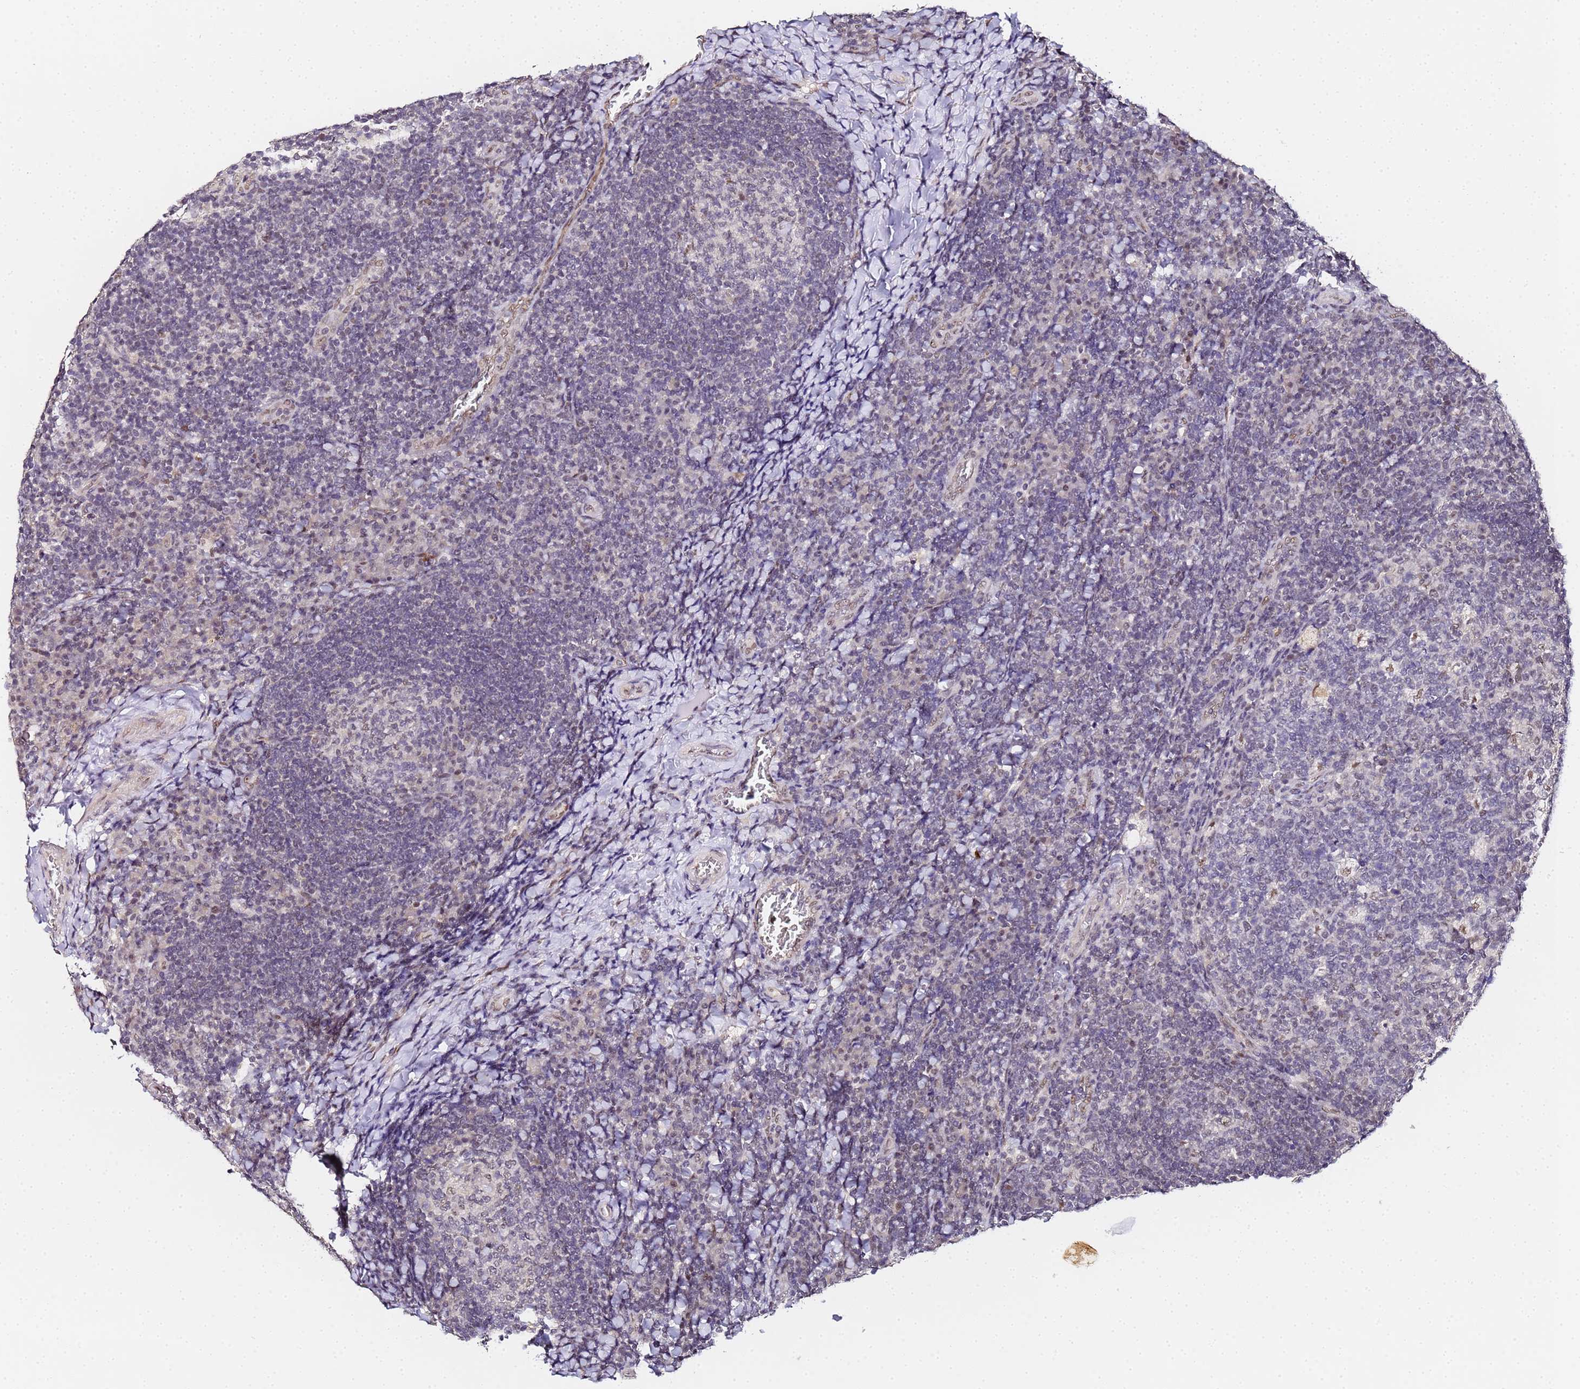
{"staining": {"intensity": "weak", "quantity": "<25%", "location": "nuclear"}, "tissue": "tonsil", "cell_type": "Germinal center cells", "image_type": "normal", "snomed": [{"axis": "morphology", "description": "Normal tissue, NOS"}, {"axis": "topography", "description": "Tonsil"}], "caption": "Immunohistochemistry (IHC) histopathology image of unremarkable tonsil: tonsil stained with DAB (3,3'-diaminobenzidine) exhibits no significant protein staining in germinal center cells. Brightfield microscopy of immunohistochemistry (IHC) stained with DAB (3,3'-diaminobenzidine) (brown) and hematoxylin (blue), captured at high magnification.", "gene": "LSM3", "patient": {"sex": "male", "age": 17}}